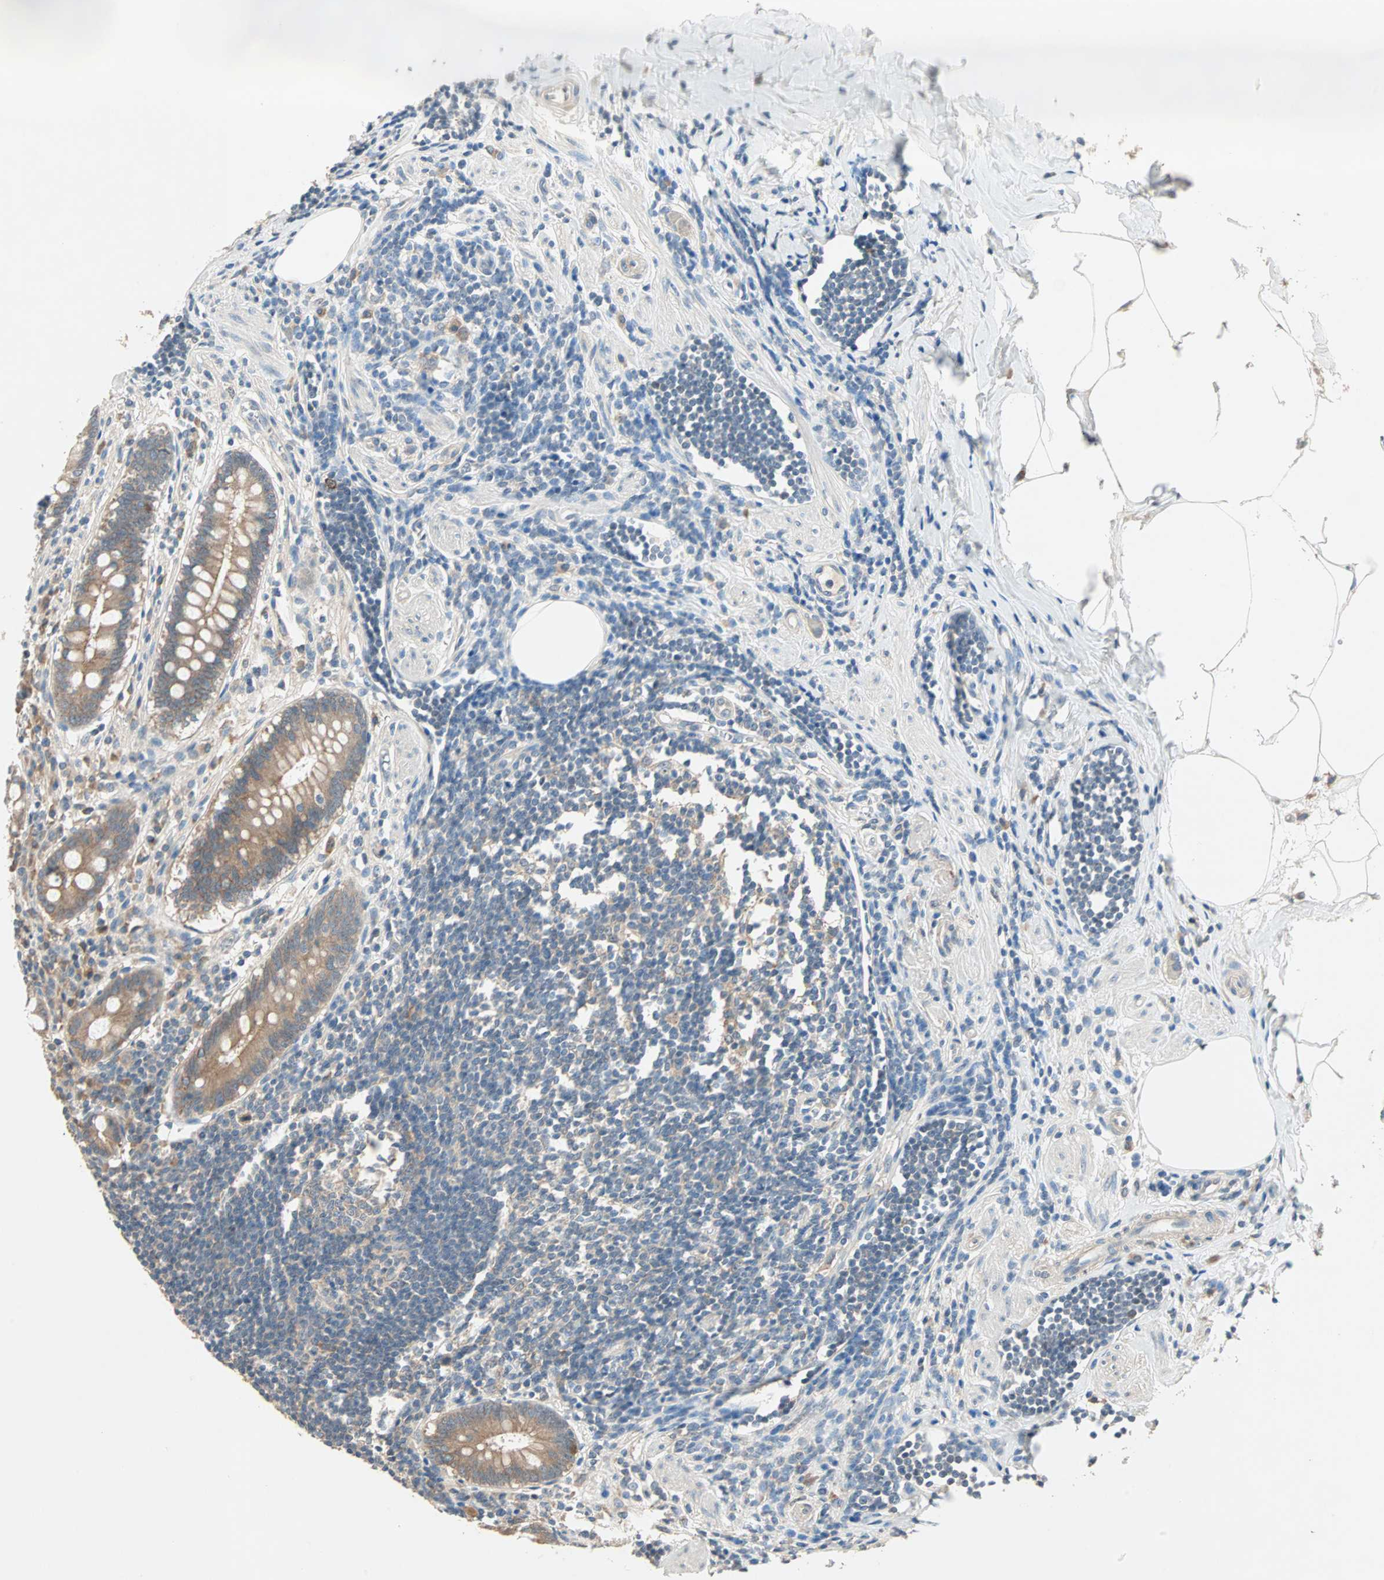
{"staining": {"intensity": "moderate", "quantity": ">75%", "location": "cytoplasmic/membranous"}, "tissue": "appendix", "cell_type": "Glandular cells", "image_type": "normal", "snomed": [{"axis": "morphology", "description": "Normal tissue, NOS"}, {"axis": "topography", "description": "Appendix"}], "caption": "A brown stain labels moderate cytoplasmic/membranous positivity of a protein in glandular cells of benign human appendix. The staining is performed using DAB brown chromogen to label protein expression. The nuclei are counter-stained blue using hematoxylin.", "gene": "TTF2", "patient": {"sex": "female", "age": 50}}